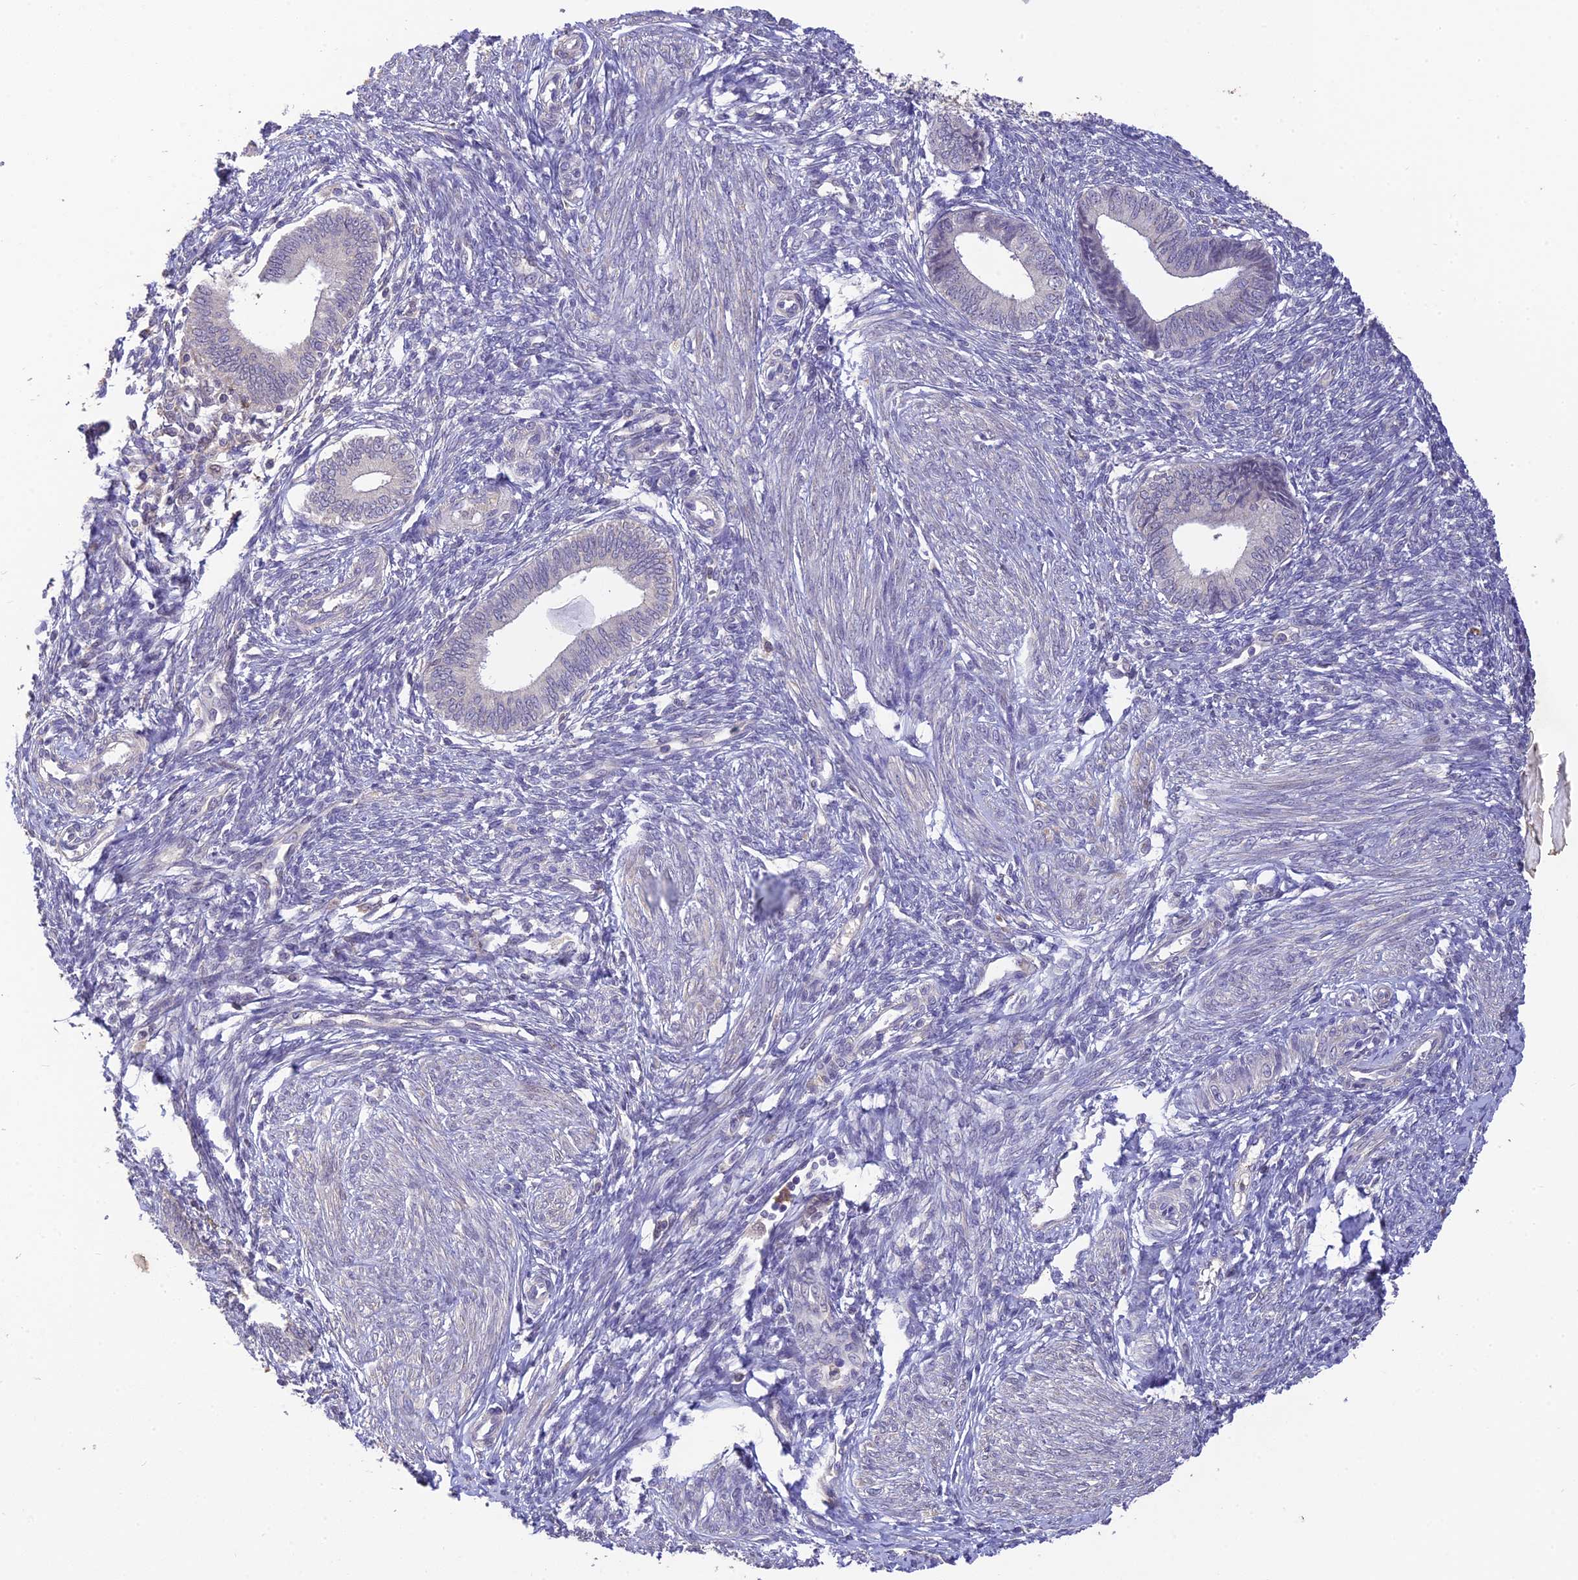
{"staining": {"intensity": "negative", "quantity": "none", "location": "none"}, "tissue": "endometrium", "cell_type": "Cells in endometrial stroma", "image_type": "normal", "snomed": [{"axis": "morphology", "description": "Normal tissue, NOS"}, {"axis": "topography", "description": "Endometrium"}], "caption": "Immunohistochemistry (IHC) micrograph of unremarkable human endometrium stained for a protein (brown), which shows no staining in cells in endometrial stroma. (Brightfield microscopy of DAB immunohistochemistry at high magnification).", "gene": "BMT2", "patient": {"sex": "female", "age": 46}}